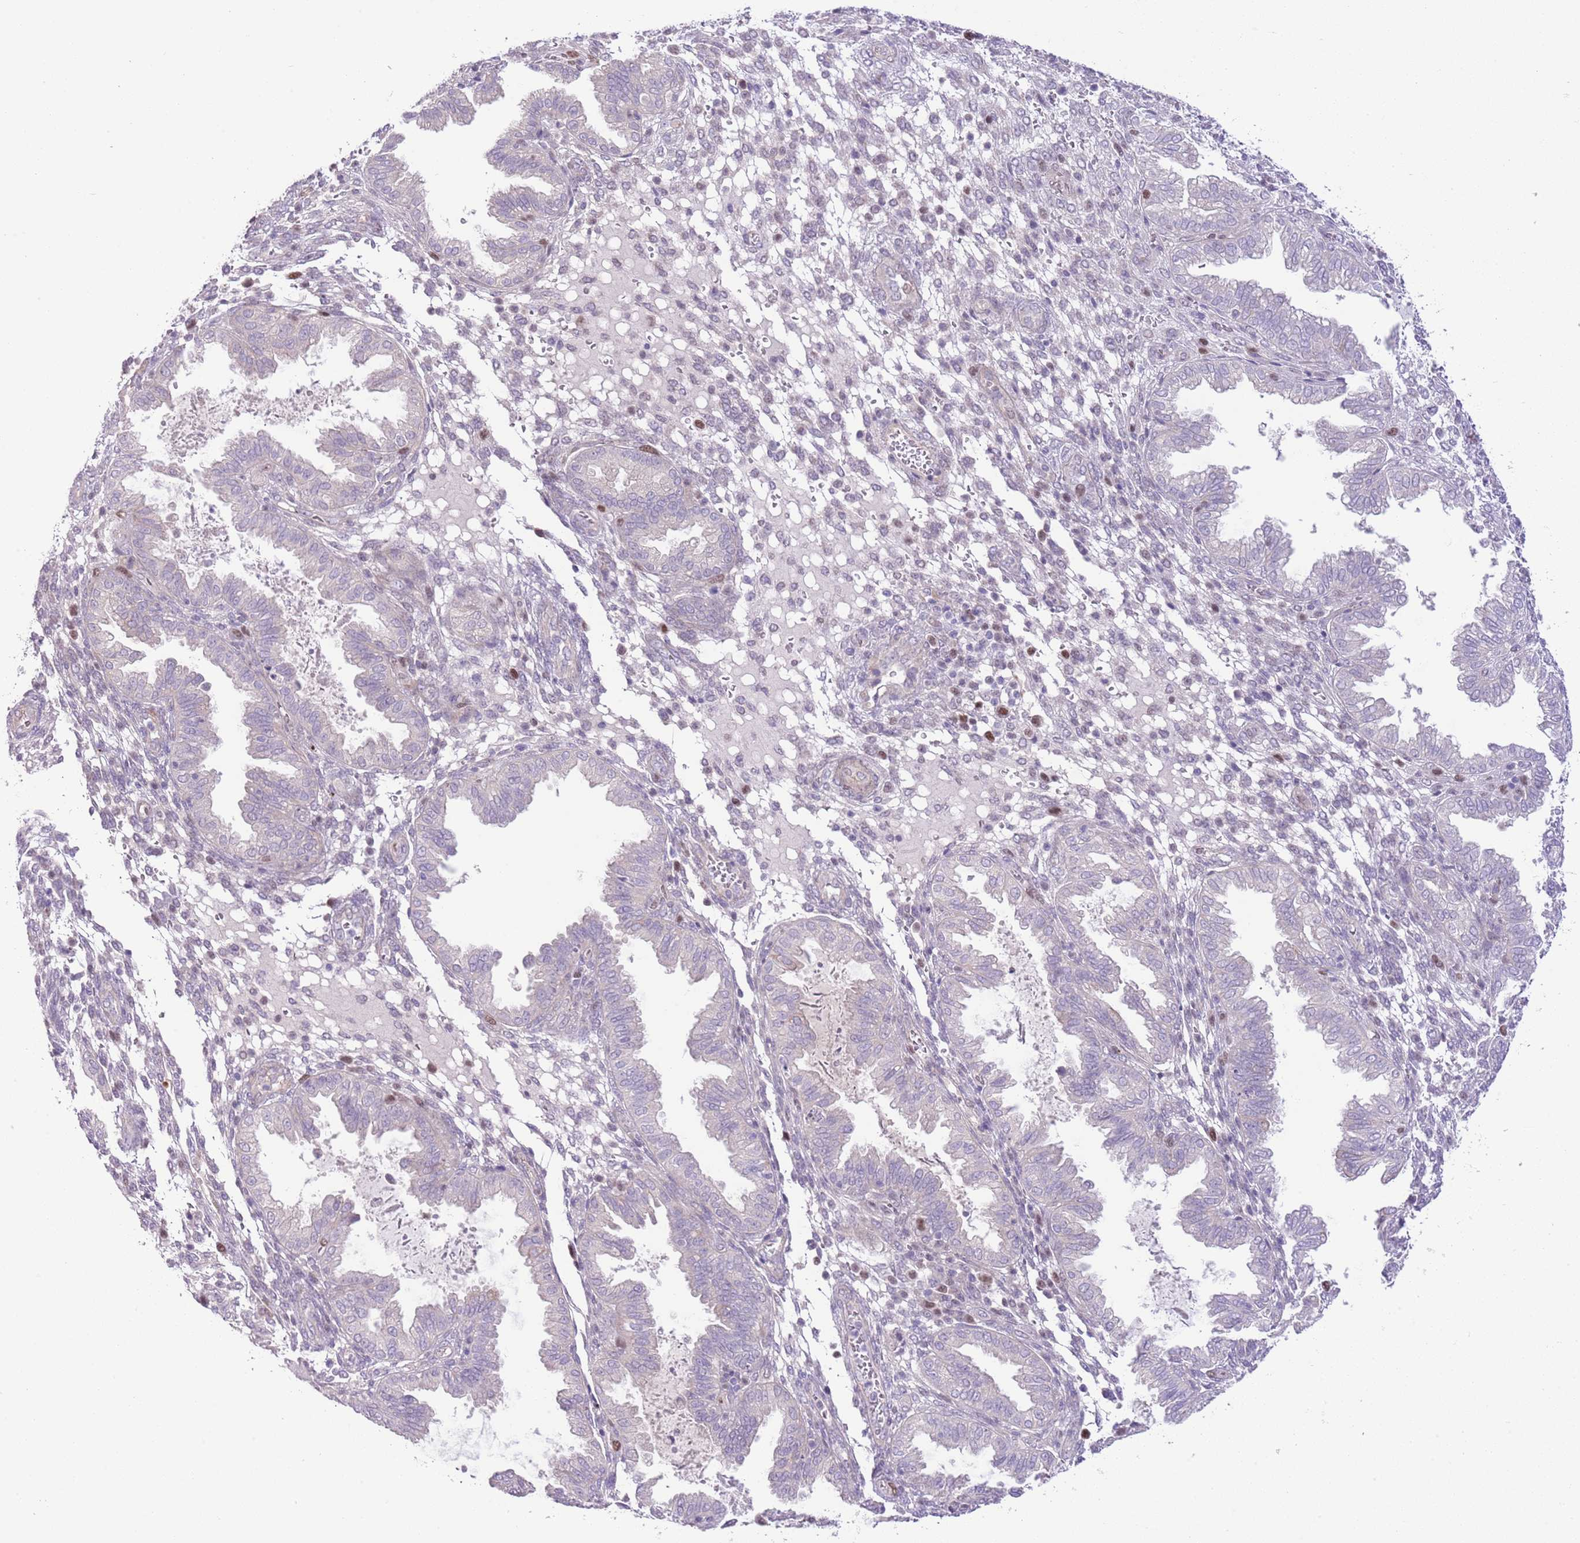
{"staining": {"intensity": "negative", "quantity": "none", "location": "none"}, "tissue": "endometrium", "cell_type": "Cells in endometrial stroma", "image_type": "normal", "snomed": [{"axis": "morphology", "description": "Normal tissue, NOS"}, {"axis": "topography", "description": "Endometrium"}], "caption": "DAB (3,3'-diaminobenzidine) immunohistochemical staining of benign endometrium demonstrates no significant positivity in cells in endometrial stroma.", "gene": "FBRSL1", "patient": {"sex": "female", "age": 33}}